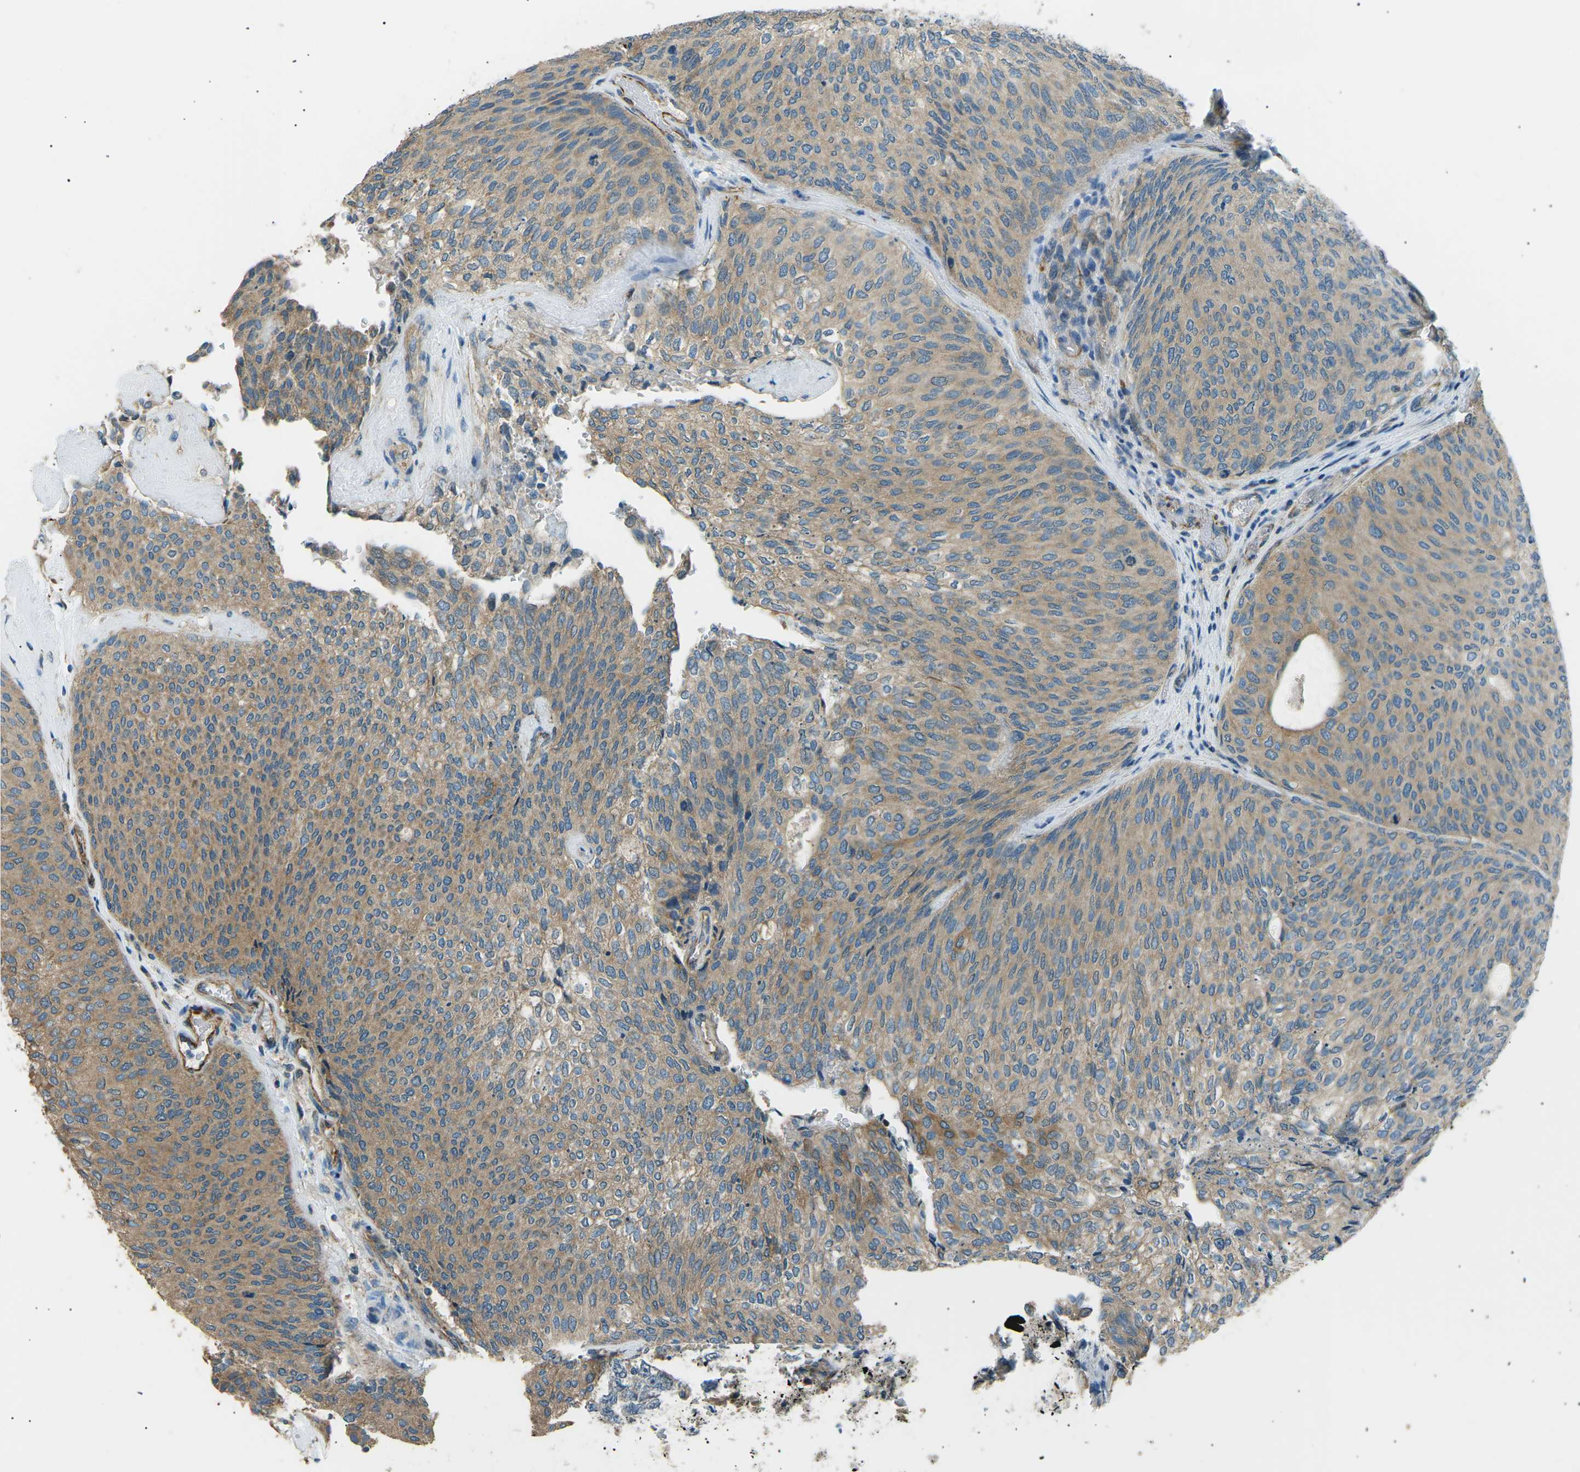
{"staining": {"intensity": "moderate", "quantity": ">75%", "location": "cytoplasmic/membranous"}, "tissue": "urothelial cancer", "cell_type": "Tumor cells", "image_type": "cancer", "snomed": [{"axis": "morphology", "description": "Urothelial carcinoma, Low grade"}, {"axis": "topography", "description": "Urinary bladder"}], "caption": "Approximately >75% of tumor cells in urothelial cancer reveal moderate cytoplasmic/membranous protein positivity as visualized by brown immunohistochemical staining.", "gene": "SLK", "patient": {"sex": "female", "age": 79}}